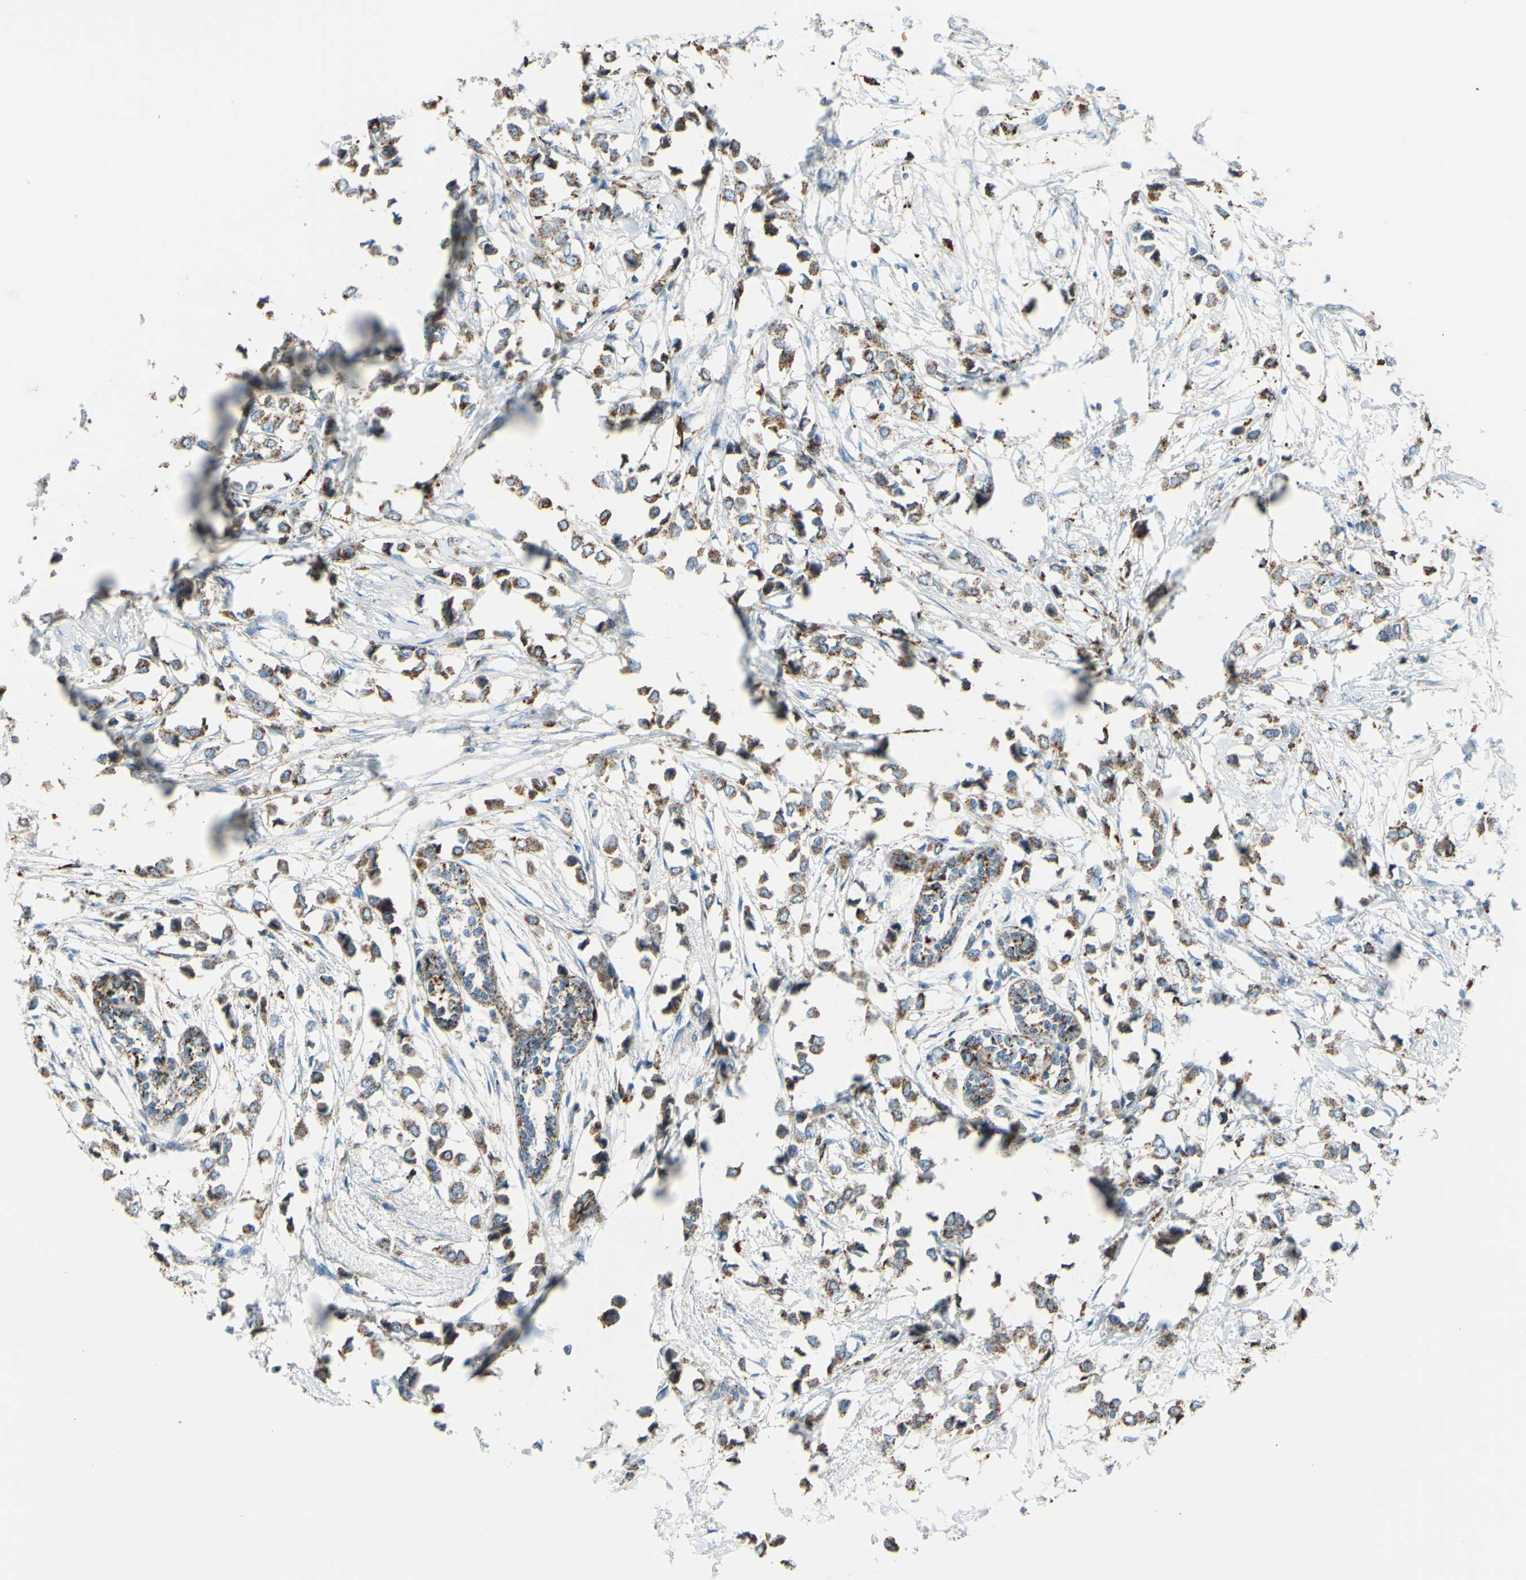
{"staining": {"intensity": "moderate", "quantity": ">75%", "location": "cytoplasmic/membranous"}, "tissue": "breast cancer", "cell_type": "Tumor cells", "image_type": "cancer", "snomed": [{"axis": "morphology", "description": "Lobular carcinoma"}, {"axis": "topography", "description": "Breast"}], "caption": "Moderate cytoplasmic/membranous expression is appreciated in approximately >75% of tumor cells in breast lobular carcinoma.", "gene": "CTSD", "patient": {"sex": "female", "age": 51}}